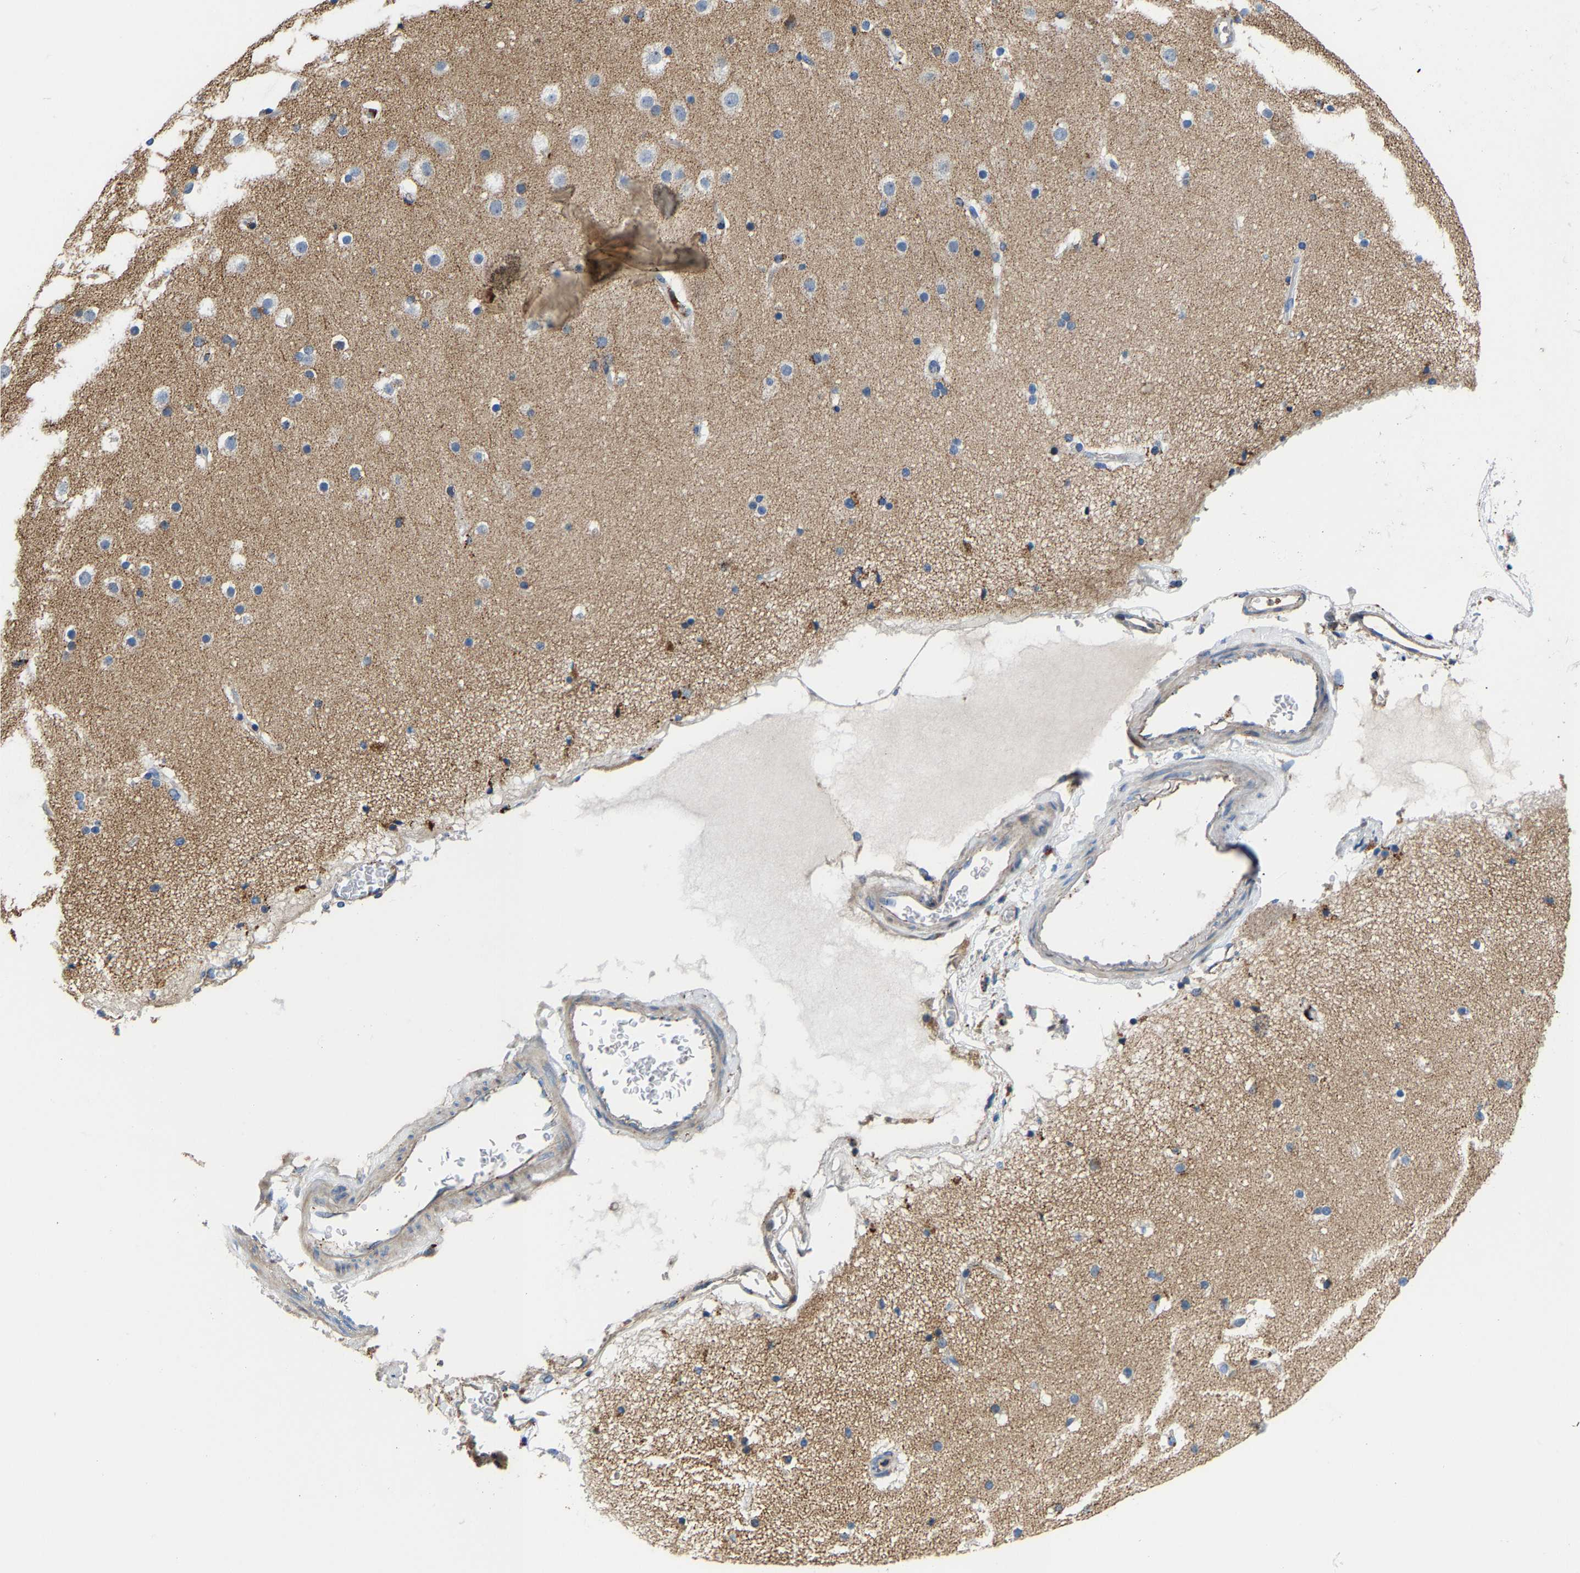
{"staining": {"intensity": "weak", "quantity": ">75%", "location": "cytoplasmic/membranous"}, "tissue": "cerebral cortex", "cell_type": "Endothelial cells", "image_type": "normal", "snomed": [{"axis": "morphology", "description": "Normal tissue, NOS"}, {"axis": "topography", "description": "Cerebral cortex"}], "caption": "Protein expression analysis of benign human cerebral cortex reveals weak cytoplasmic/membranous staining in approximately >75% of endothelial cells.", "gene": "DPP7", "patient": {"sex": "male", "age": 57}}